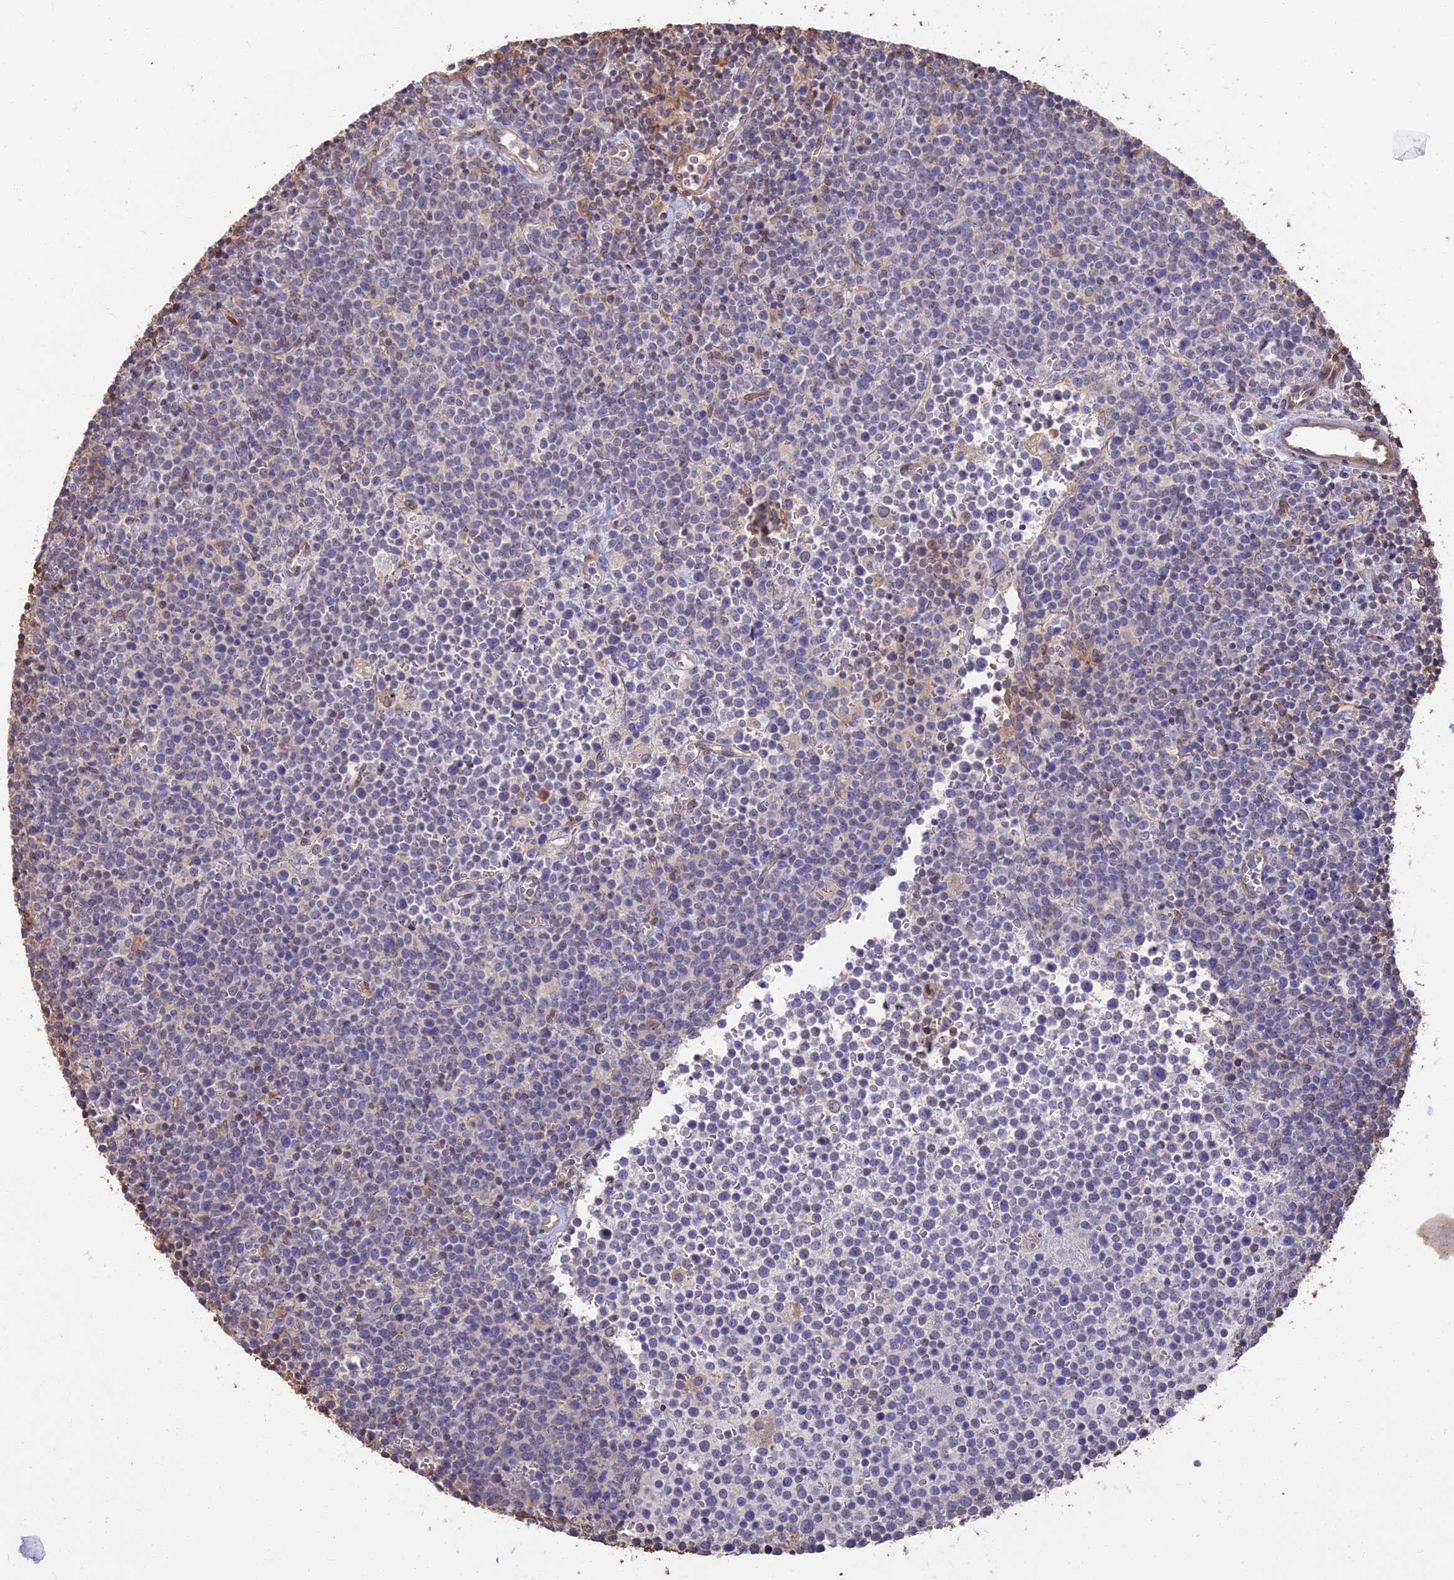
{"staining": {"intensity": "moderate", "quantity": "<25%", "location": "cytoplasmic/membranous"}, "tissue": "lymphoma", "cell_type": "Tumor cells", "image_type": "cancer", "snomed": [{"axis": "morphology", "description": "Malignant lymphoma, non-Hodgkin's type, High grade"}, {"axis": "topography", "description": "Lymph node"}], "caption": "The micrograph reveals staining of high-grade malignant lymphoma, non-Hodgkin's type, revealing moderate cytoplasmic/membranous protein staining (brown color) within tumor cells. (Brightfield microscopy of DAB IHC at high magnification).", "gene": "LRRN3", "patient": {"sex": "male", "age": 61}}